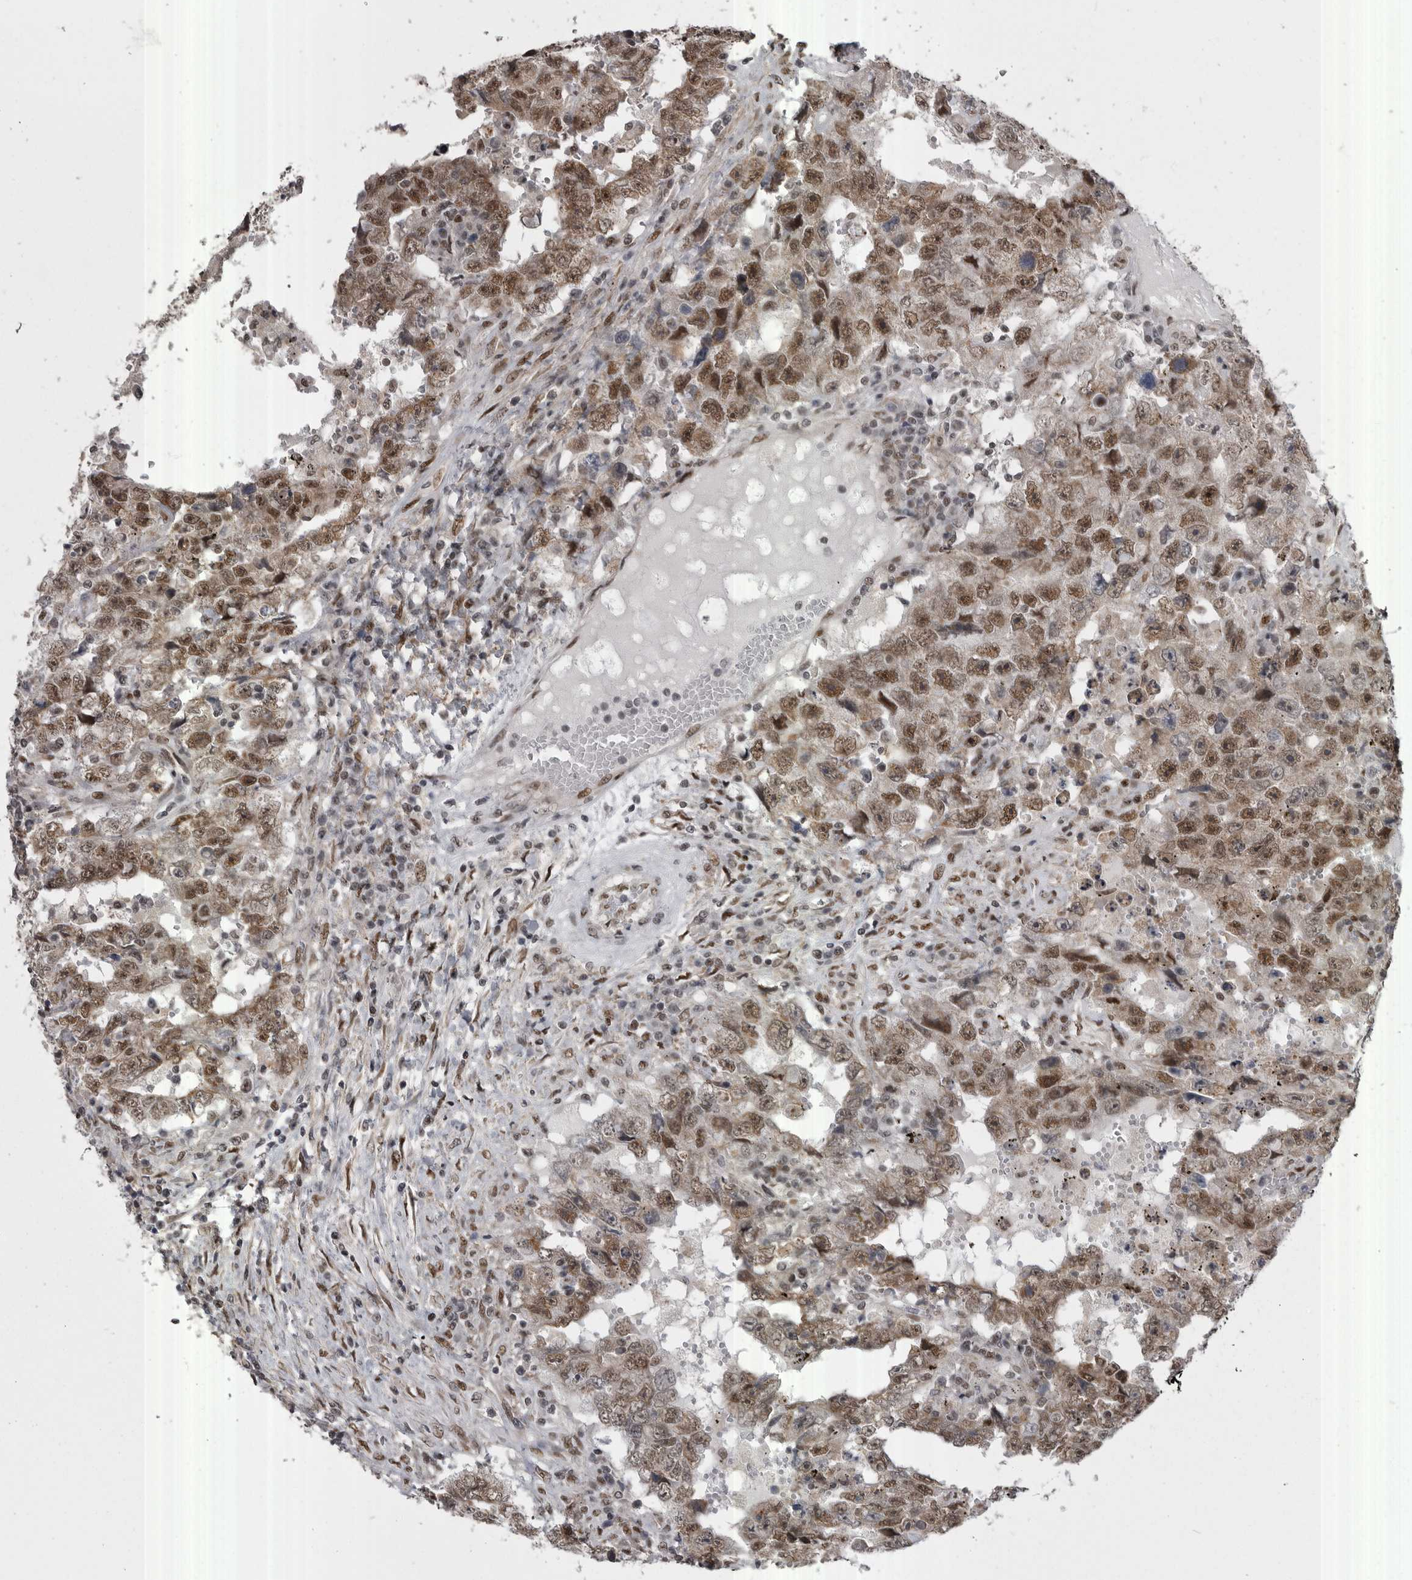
{"staining": {"intensity": "strong", "quantity": ">75%", "location": "nuclear"}, "tissue": "testis cancer", "cell_type": "Tumor cells", "image_type": "cancer", "snomed": [{"axis": "morphology", "description": "Carcinoma, Embryonal, NOS"}, {"axis": "topography", "description": "Testis"}], "caption": "Testis cancer (embryonal carcinoma) stained with a protein marker shows strong staining in tumor cells.", "gene": "MEPCE", "patient": {"sex": "male", "age": 26}}